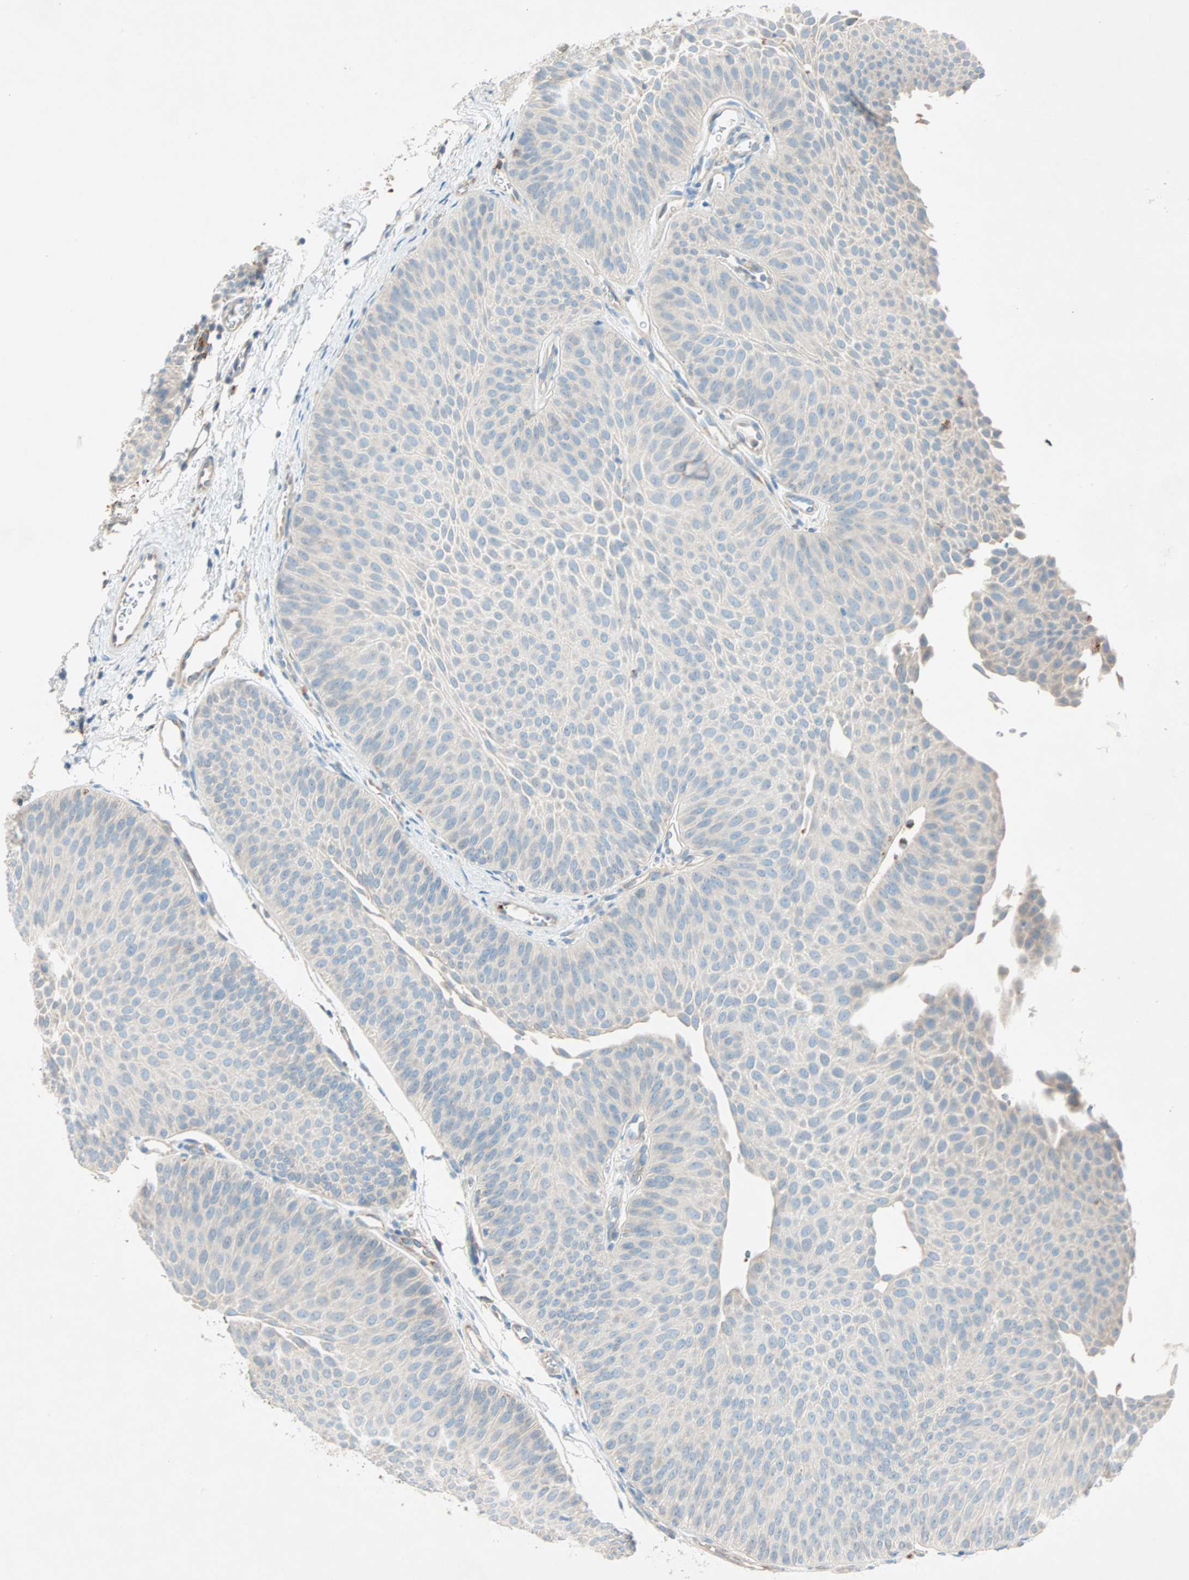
{"staining": {"intensity": "moderate", "quantity": ">75%", "location": "cytoplasmic/membranous"}, "tissue": "urothelial cancer", "cell_type": "Tumor cells", "image_type": "cancer", "snomed": [{"axis": "morphology", "description": "Urothelial carcinoma, Low grade"}, {"axis": "topography", "description": "Urinary bladder"}], "caption": "A brown stain shows moderate cytoplasmic/membranous staining of a protein in human urothelial carcinoma (low-grade) tumor cells.", "gene": "LY6G6F", "patient": {"sex": "female", "age": 60}}